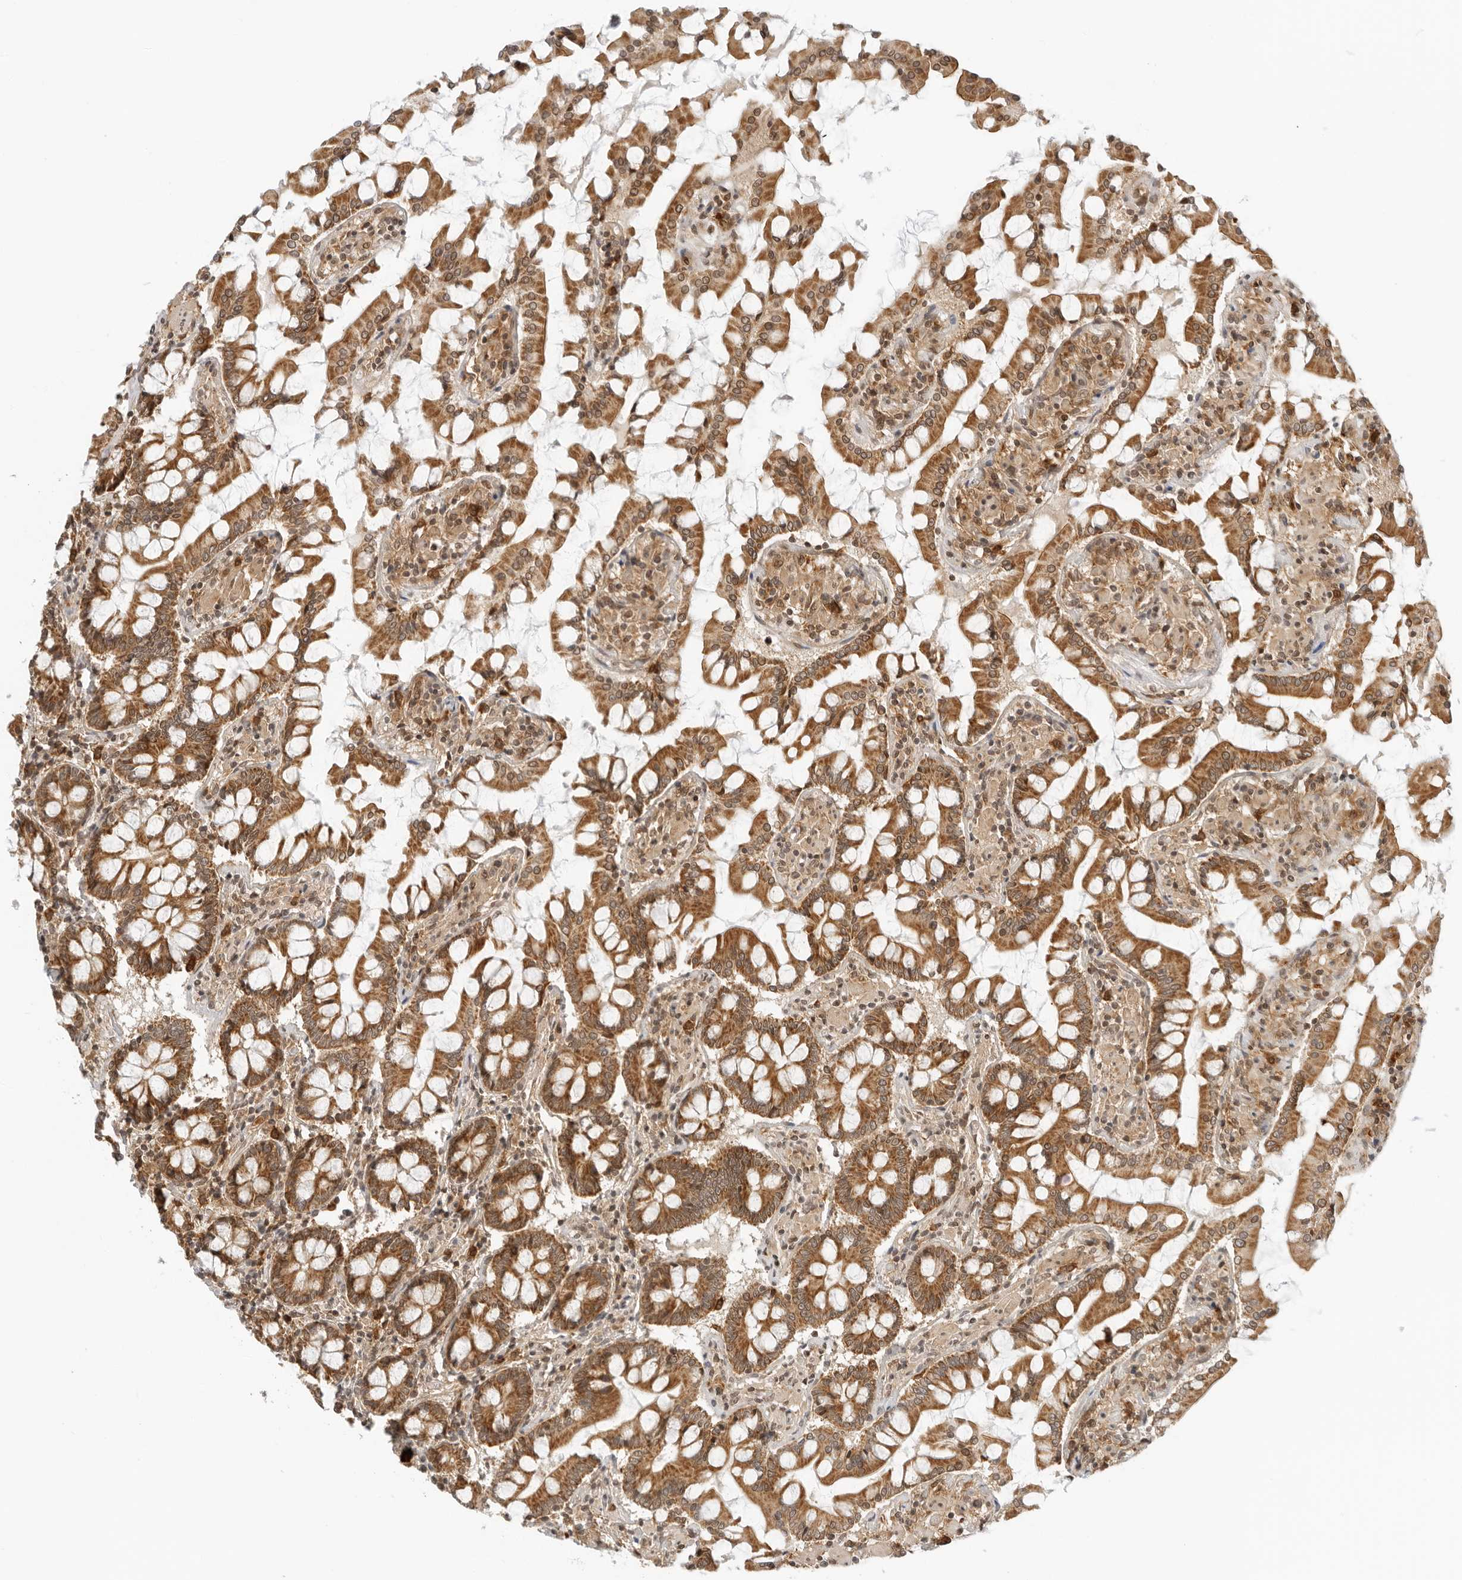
{"staining": {"intensity": "strong", "quantity": ">75%", "location": "cytoplasmic/membranous"}, "tissue": "small intestine", "cell_type": "Glandular cells", "image_type": "normal", "snomed": [{"axis": "morphology", "description": "Normal tissue, NOS"}, {"axis": "topography", "description": "Small intestine"}], "caption": "Glandular cells display high levels of strong cytoplasmic/membranous staining in about >75% of cells in unremarkable human small intestine. Using DAB (3,3'-diaminobenzidine) (brown) and hematoxylin (blue) stains, captured at high magnification using brightfield microscopy.", "gene": "RC3H1", "patient": {"sex": "male", "age": 41}}